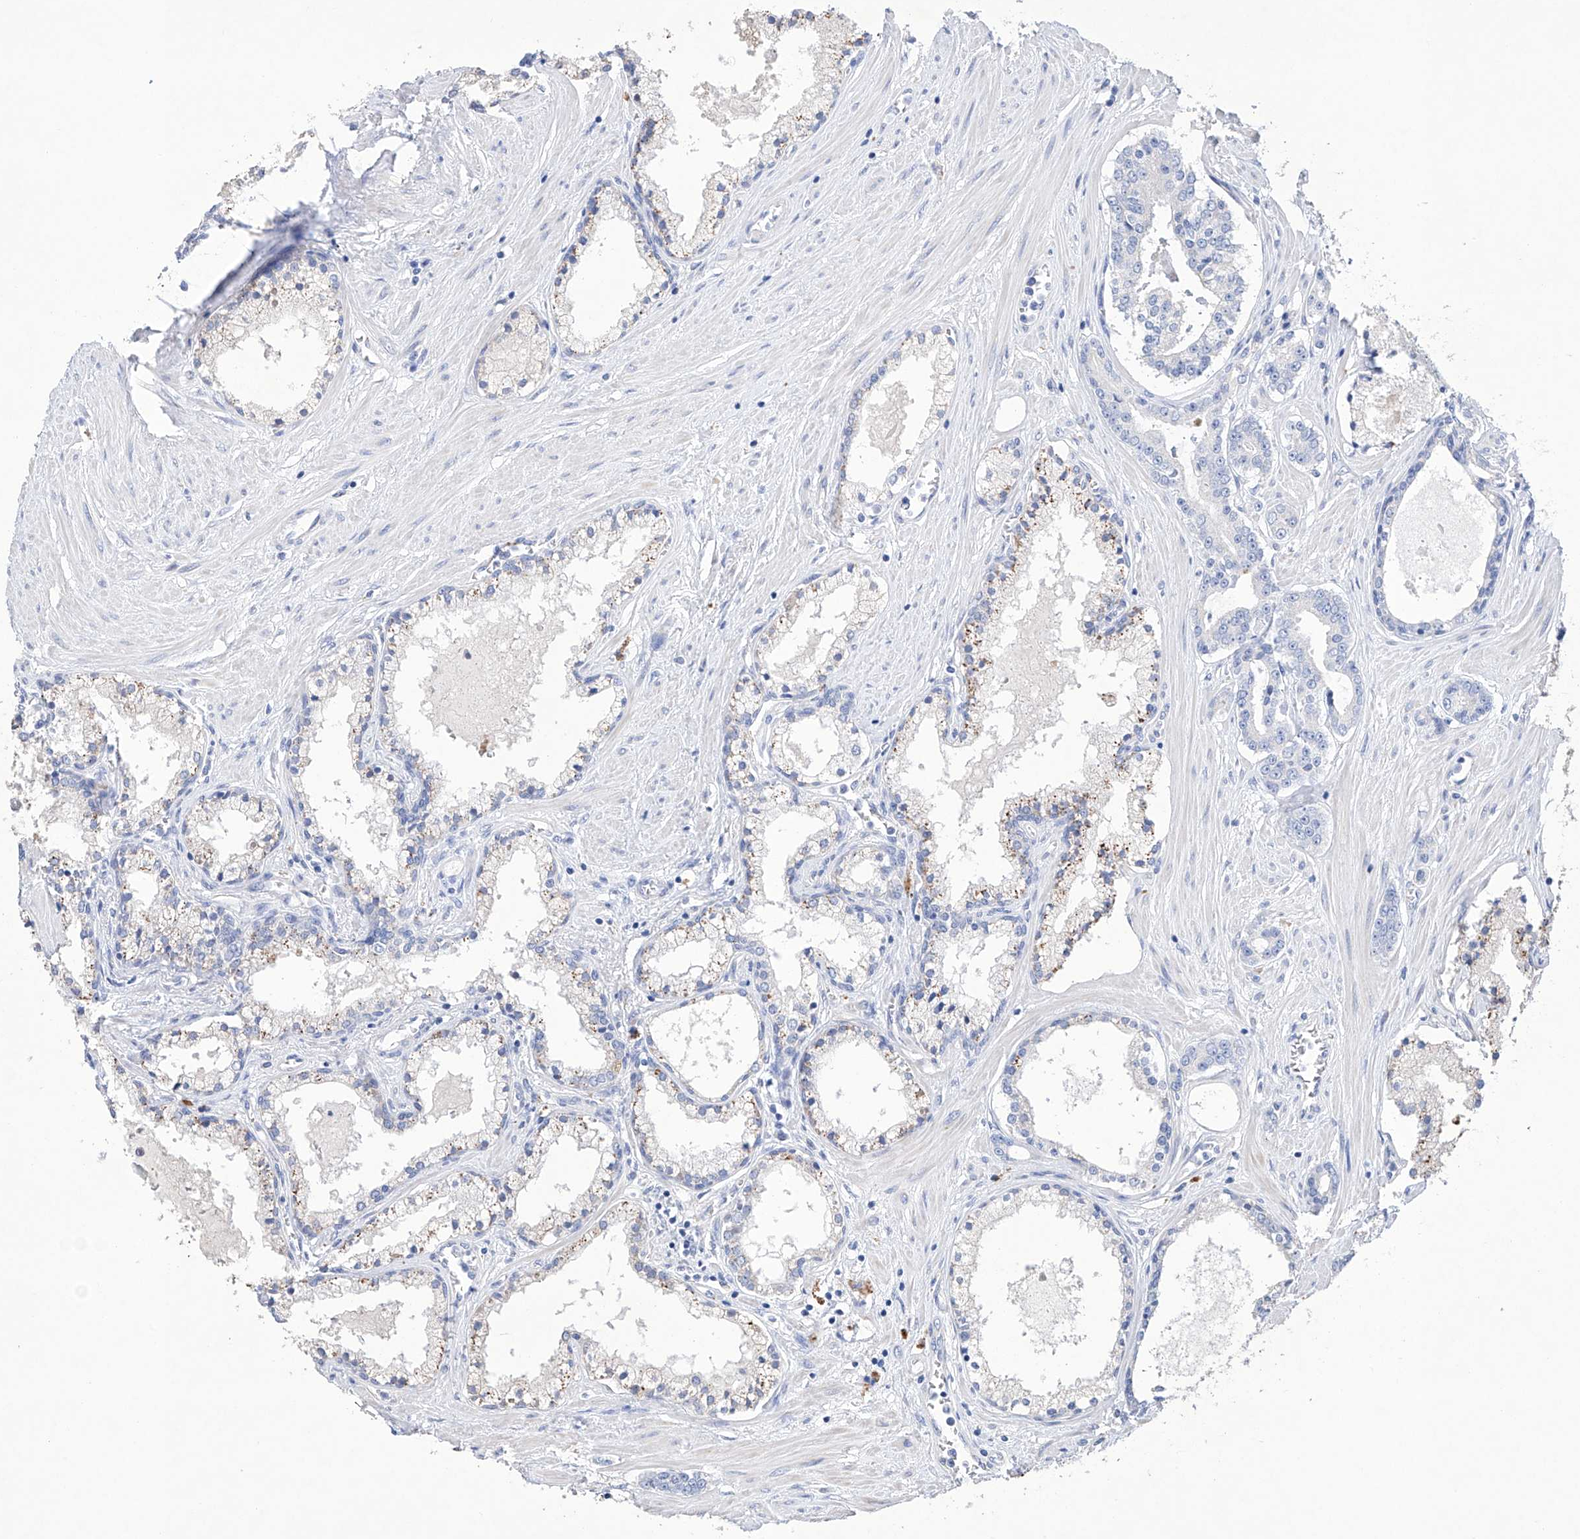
{"staining": {"intensity": "negative", "quantity": "none", "location": "none"}, "tissue": "prostate cancer", "cell_type": "Tumor cells", "image_type": "cancer", "snomed": [{"axis": "morphology", "description": "Adenocarcinoma, High grade"}, {"axis": "topography", "description": "Prostate"}], "caption": "High power microscopy histopathology image of an IHC photomicrograph of prostate cancer (adenocarcinoma (high-grade)), revealing no significant staining in tumor cells.", "gene": "AFG1L", "patient": {"sex": "male", "age": 58}}